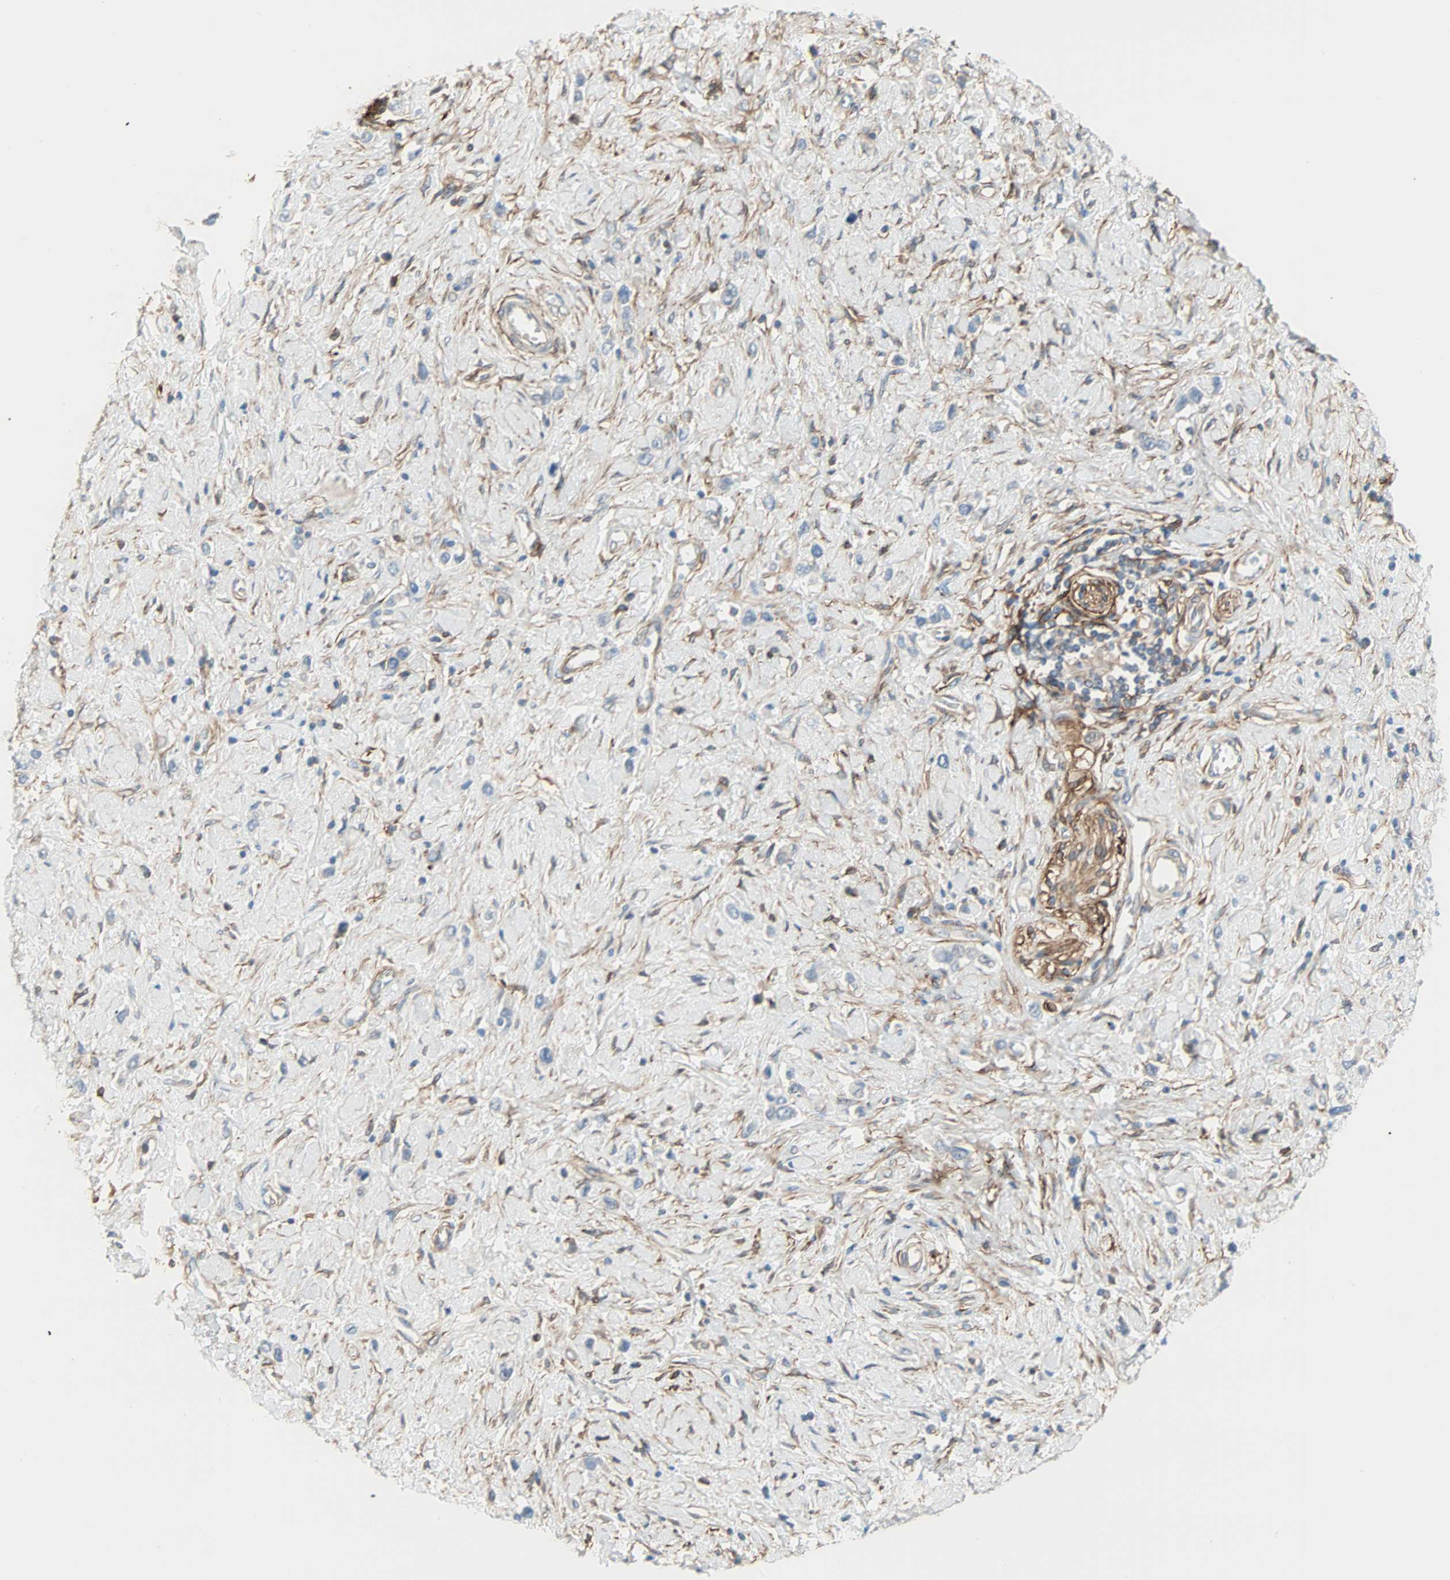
{"staining": {"intensity": "negative", "quantity": "none", "location": "none"}, "tissue": "stomach cancer", "cell_type": "Tumor cells", "image_type": "cancer", "snomed": [{"axis": "morphology", "description": "Normal tissue, NOS"}, {"axis": "morphology", "description": "Adenocarcinoma, NOS"}, {"axis": "topography", "description": "Stomach, upper"}, {"axis": "topography", "description": "Stomach"}], "caption": "An IHC histopathology image of adenocarcinoma (stomach) is shown. There is no staining in tumor cells of adenocarcinoma (stomach).", "gene": "EPB41L2", "patient": {"sex": "female", "age": 65}}